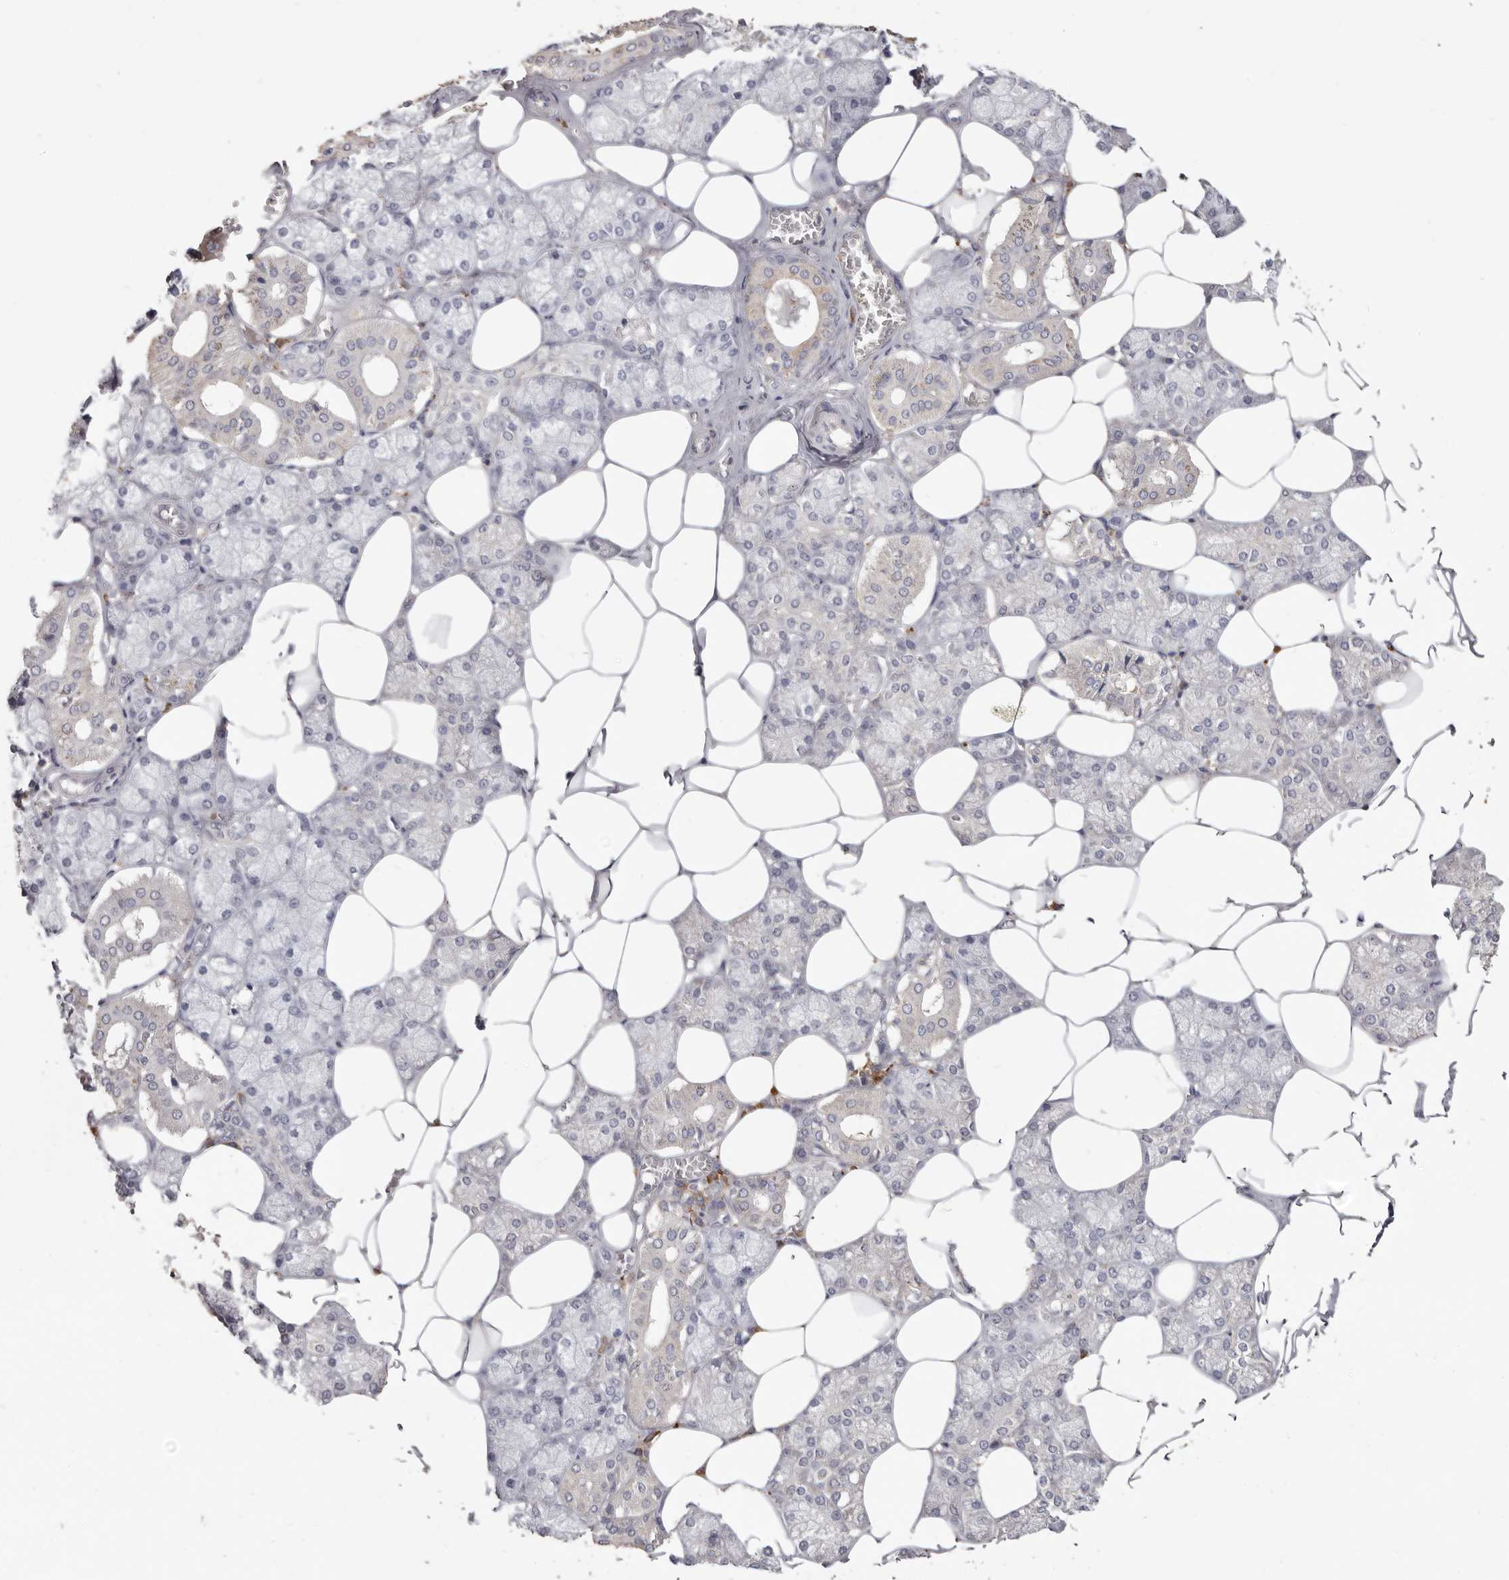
{"staining": {"intensity": "moderate", "quantity": "<25%", "location": "cytoplasmic/membranous"}, "tissue": "salivary gland", "cell_type": "Glandular cells", "image_type": "normal", "snomed": [{"axis": "morphology", "description": "Normal tissue, NOS"}, {"axis": "topography", "description": "Salivary gland"}], "caption": "A high-resolution image shows IHC staining of benign salivary gland, which exhibits moderate cytoplasmic/membranous staining in about <25% of glandular cells. The protein is shown in brown color, while the nuclei are stained blue.", "gene": "HCAR2", "patient": {"sex": "male", "age": 62}}